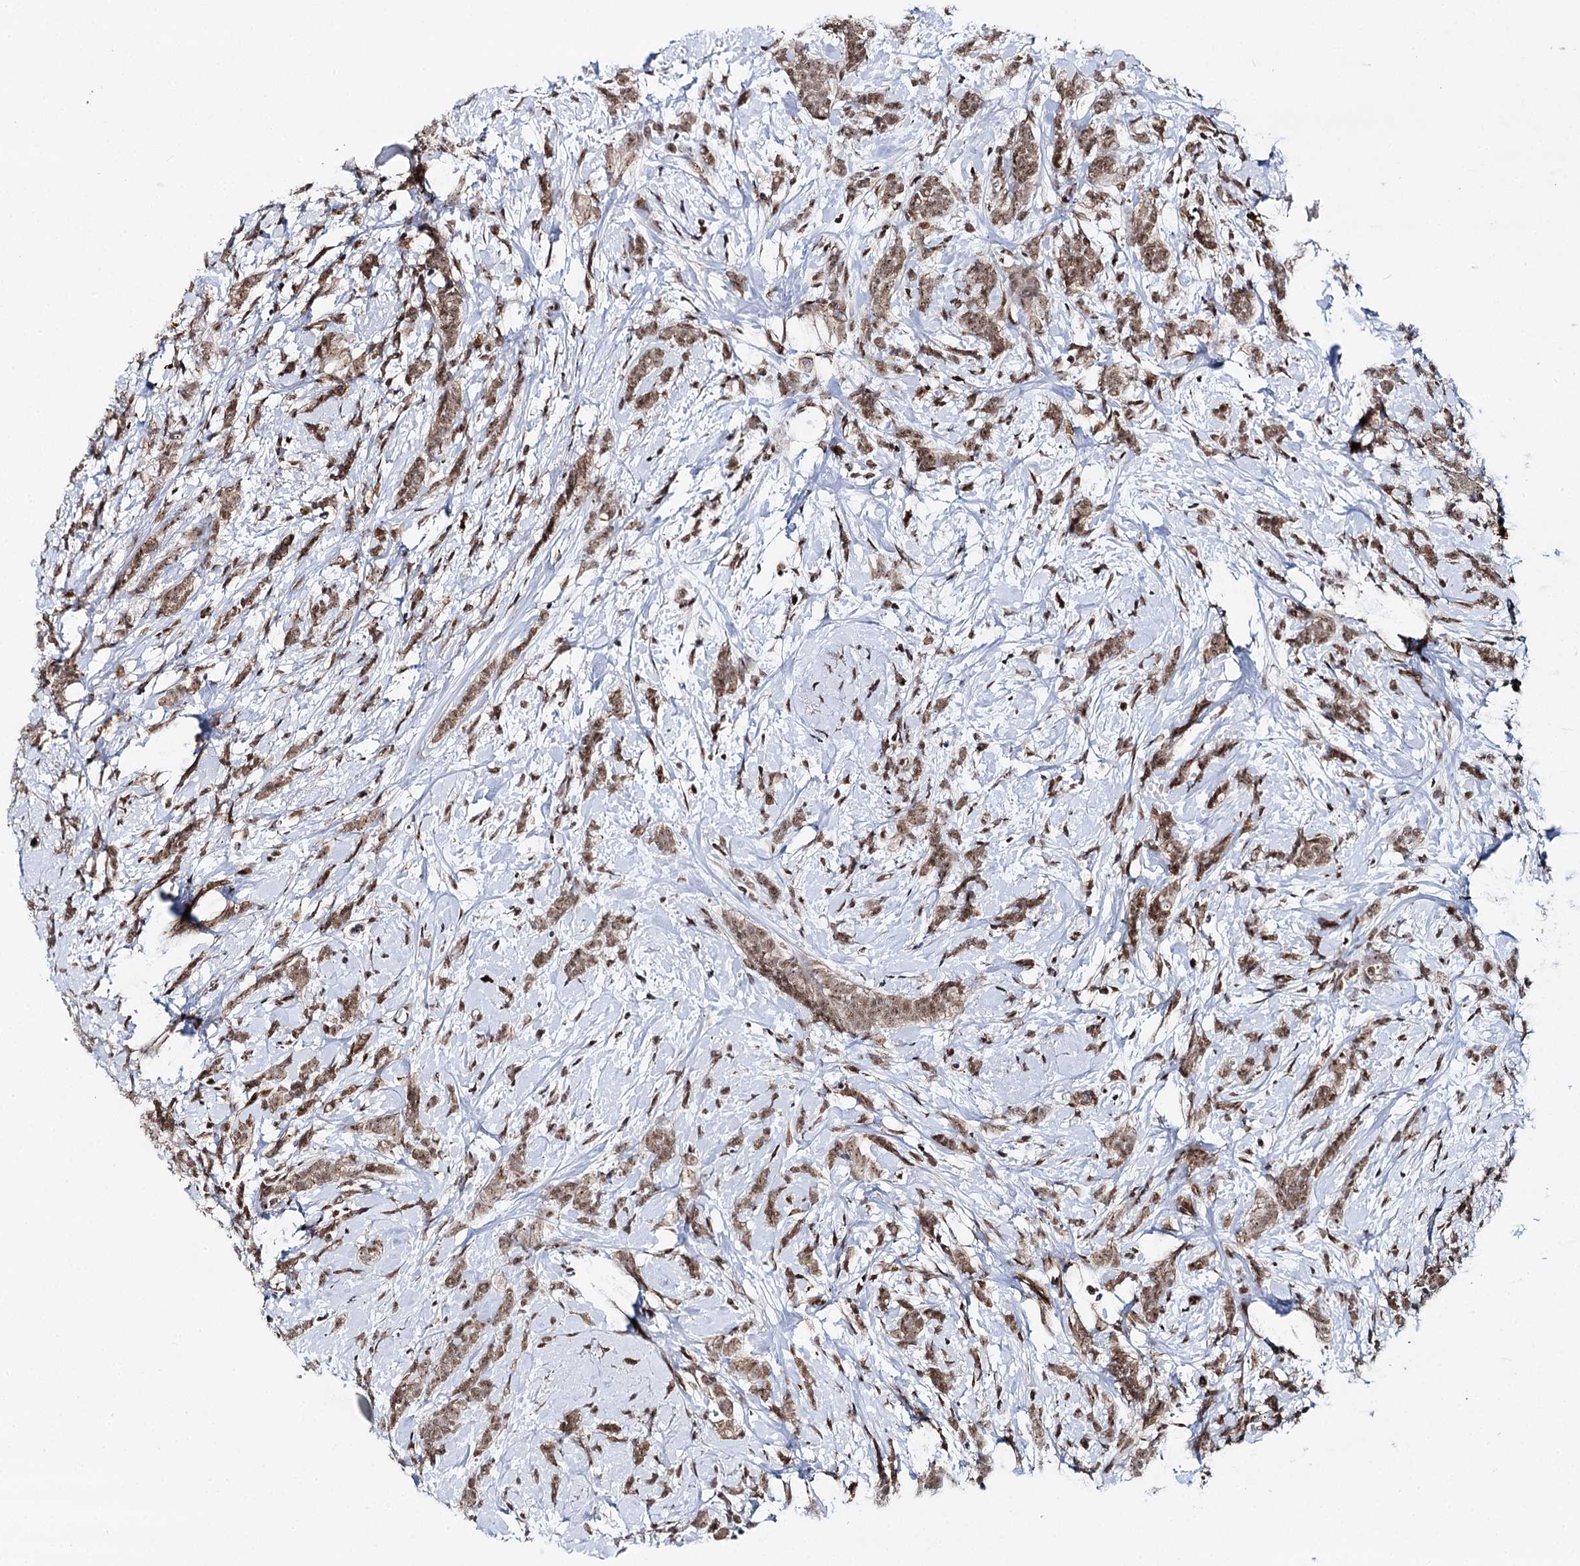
{"staining": {"intensity": "moderate", "quantity": ">75%", "location": "nuclear"}, "tissue": "breast cancer", "cell_type": "Tumor cells", "image_type": "cancer", "snomed": [{"axis": "morphology", "description": "Lobular carcinoma"}, {"axis": "topography", "description": "Breast"}], "caption": "Protein analysis of breast cancer (lobular carcinoma) tissue exhibits moderate nuclear staining in approximately >75% of tumor cells.", "gene": "BUD13", "patient": {"sex": "female", "age": 58}}